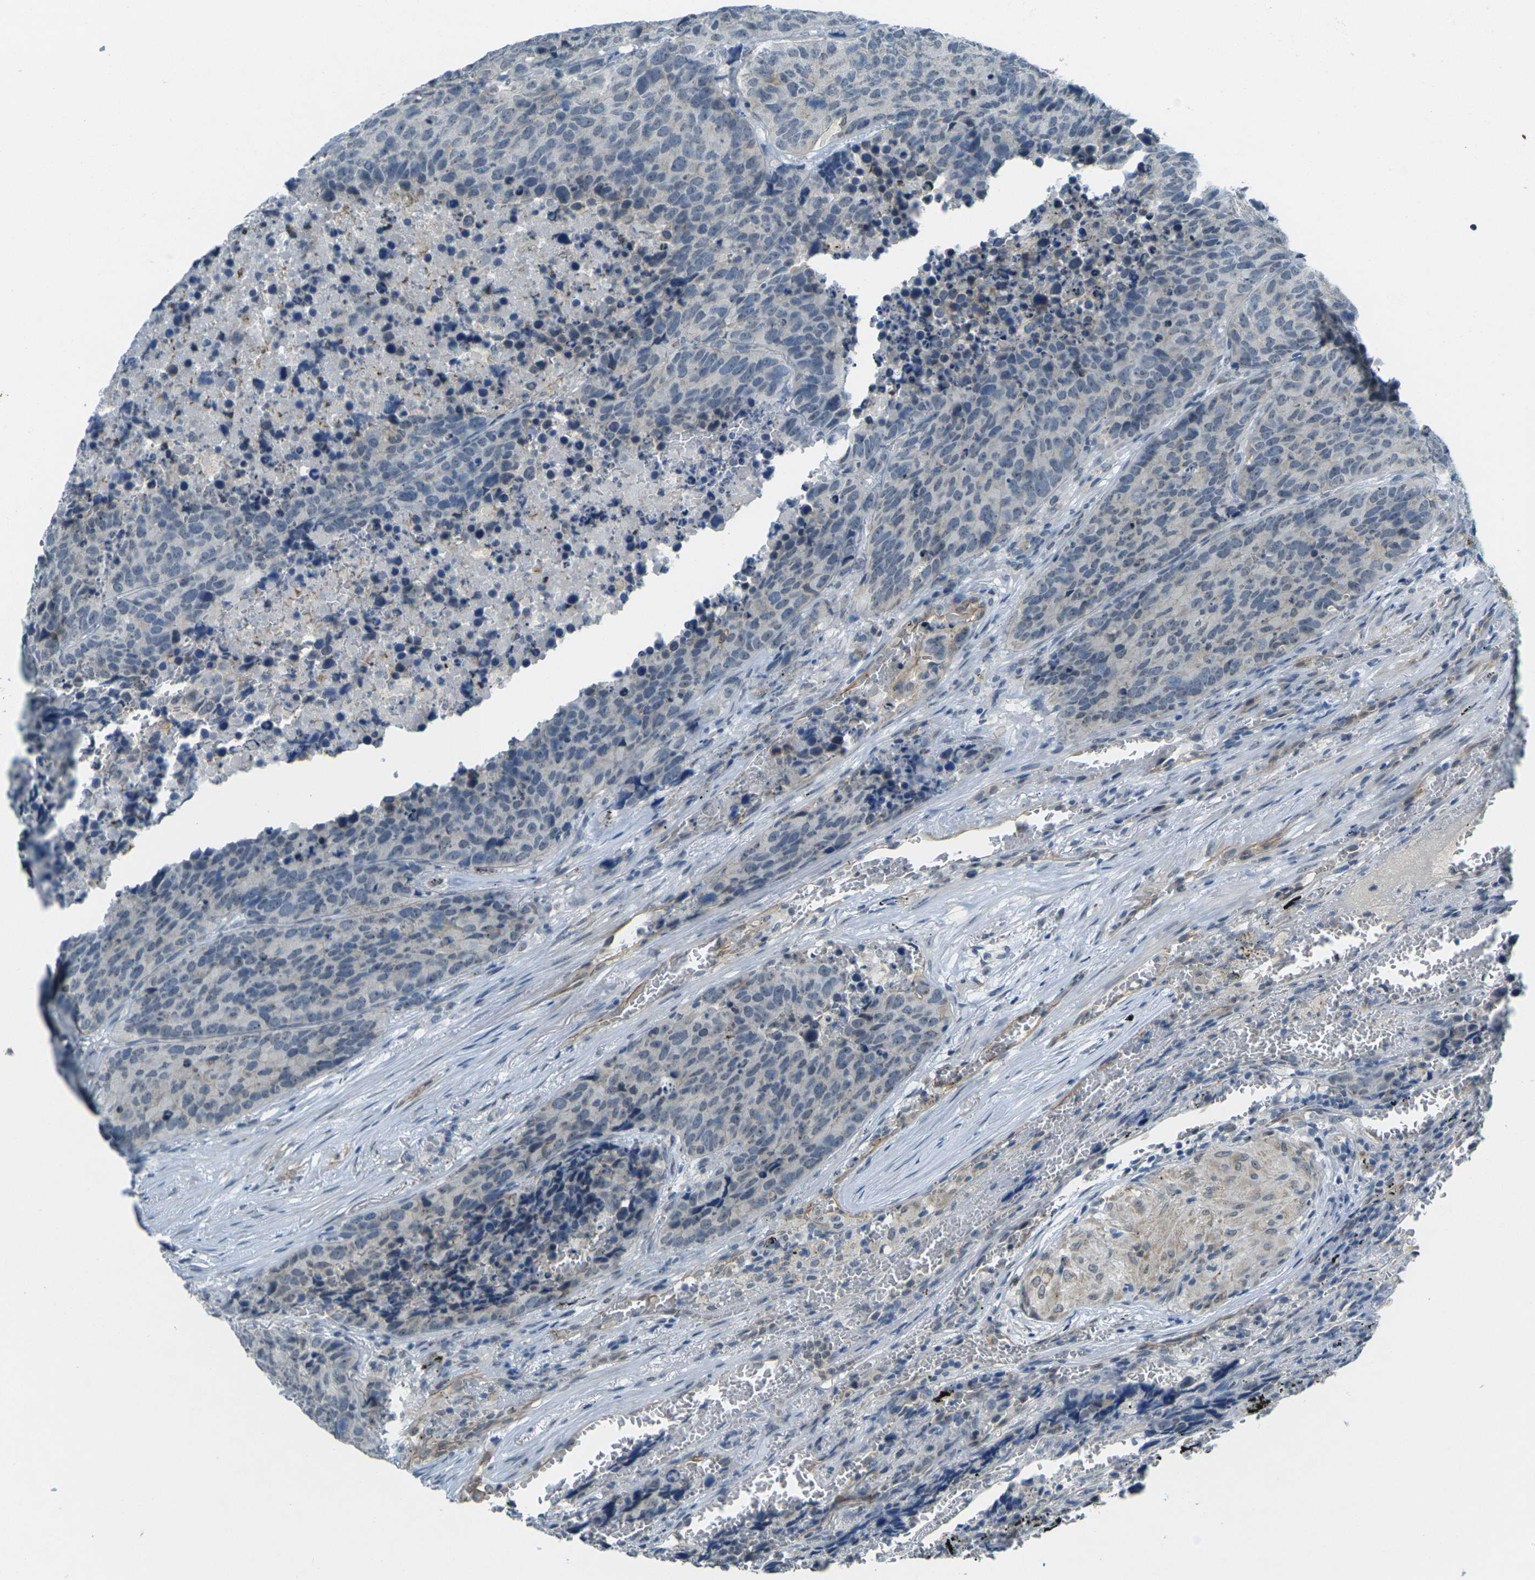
{"staining": {"intensity": "negative", "quantity": "none", "location": "none"}, "tissue": "carcinoid", "cell_type": "Tumor cells", "image_type": "cancer", "snomed": [{"axis": "morphology", "description": "Carcinoid, malignant, NOS"}, {"axis": "topography", "description": "Lung"}], "caption": "A high-resolution micrograph shows immunohistochemistry (IHC) staining of carcinoid, which displays no significant expression in tumor cells.", "gene": "SPTBN2", "patient": {"sex": "male", "age": 60}}